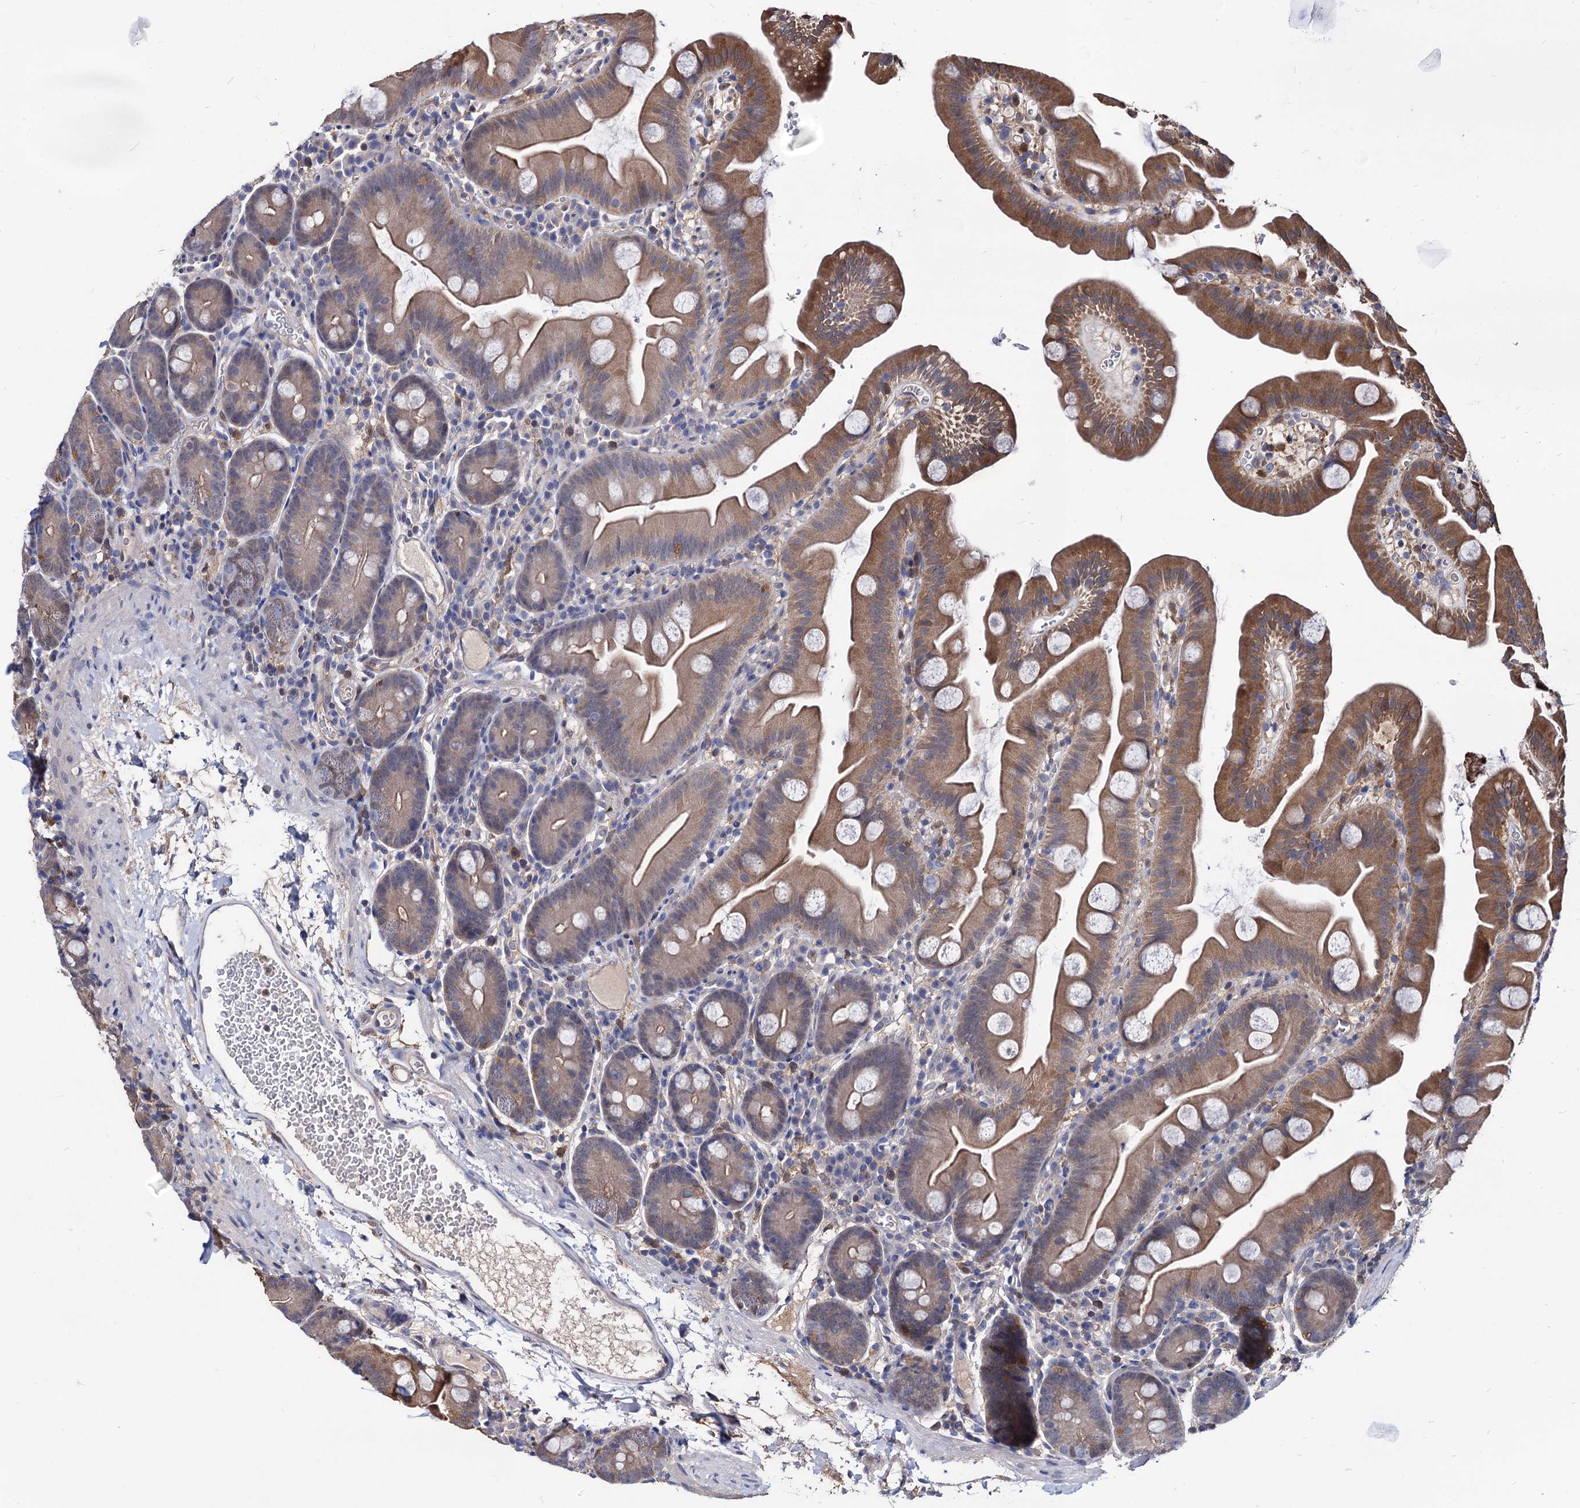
{"staining": {"intensity": "moderate", "quantity": "25%-75%", "location": "cytoplasmic/membranous"}, "tissue": "small intestine", "cell_type": "Glandular cells", "image_type": "normal", "snomed": [{"axis": "morphology", "description": "Normal tissue, NOS"}, {"axis": "topography", "description": "Small intestine"}], "caption": "Immunohistochemistry (IHC) image of benign small intestine: human small intestine stained using IHC shows medium levels of moderate protein expression localized specifically in the cytoplasmic/membranous of glandular cells, appearing as a cytoplasmic/membranous brown color.", "gene": "CPPED1", "patient": {"sex": "female", "age": 68}}